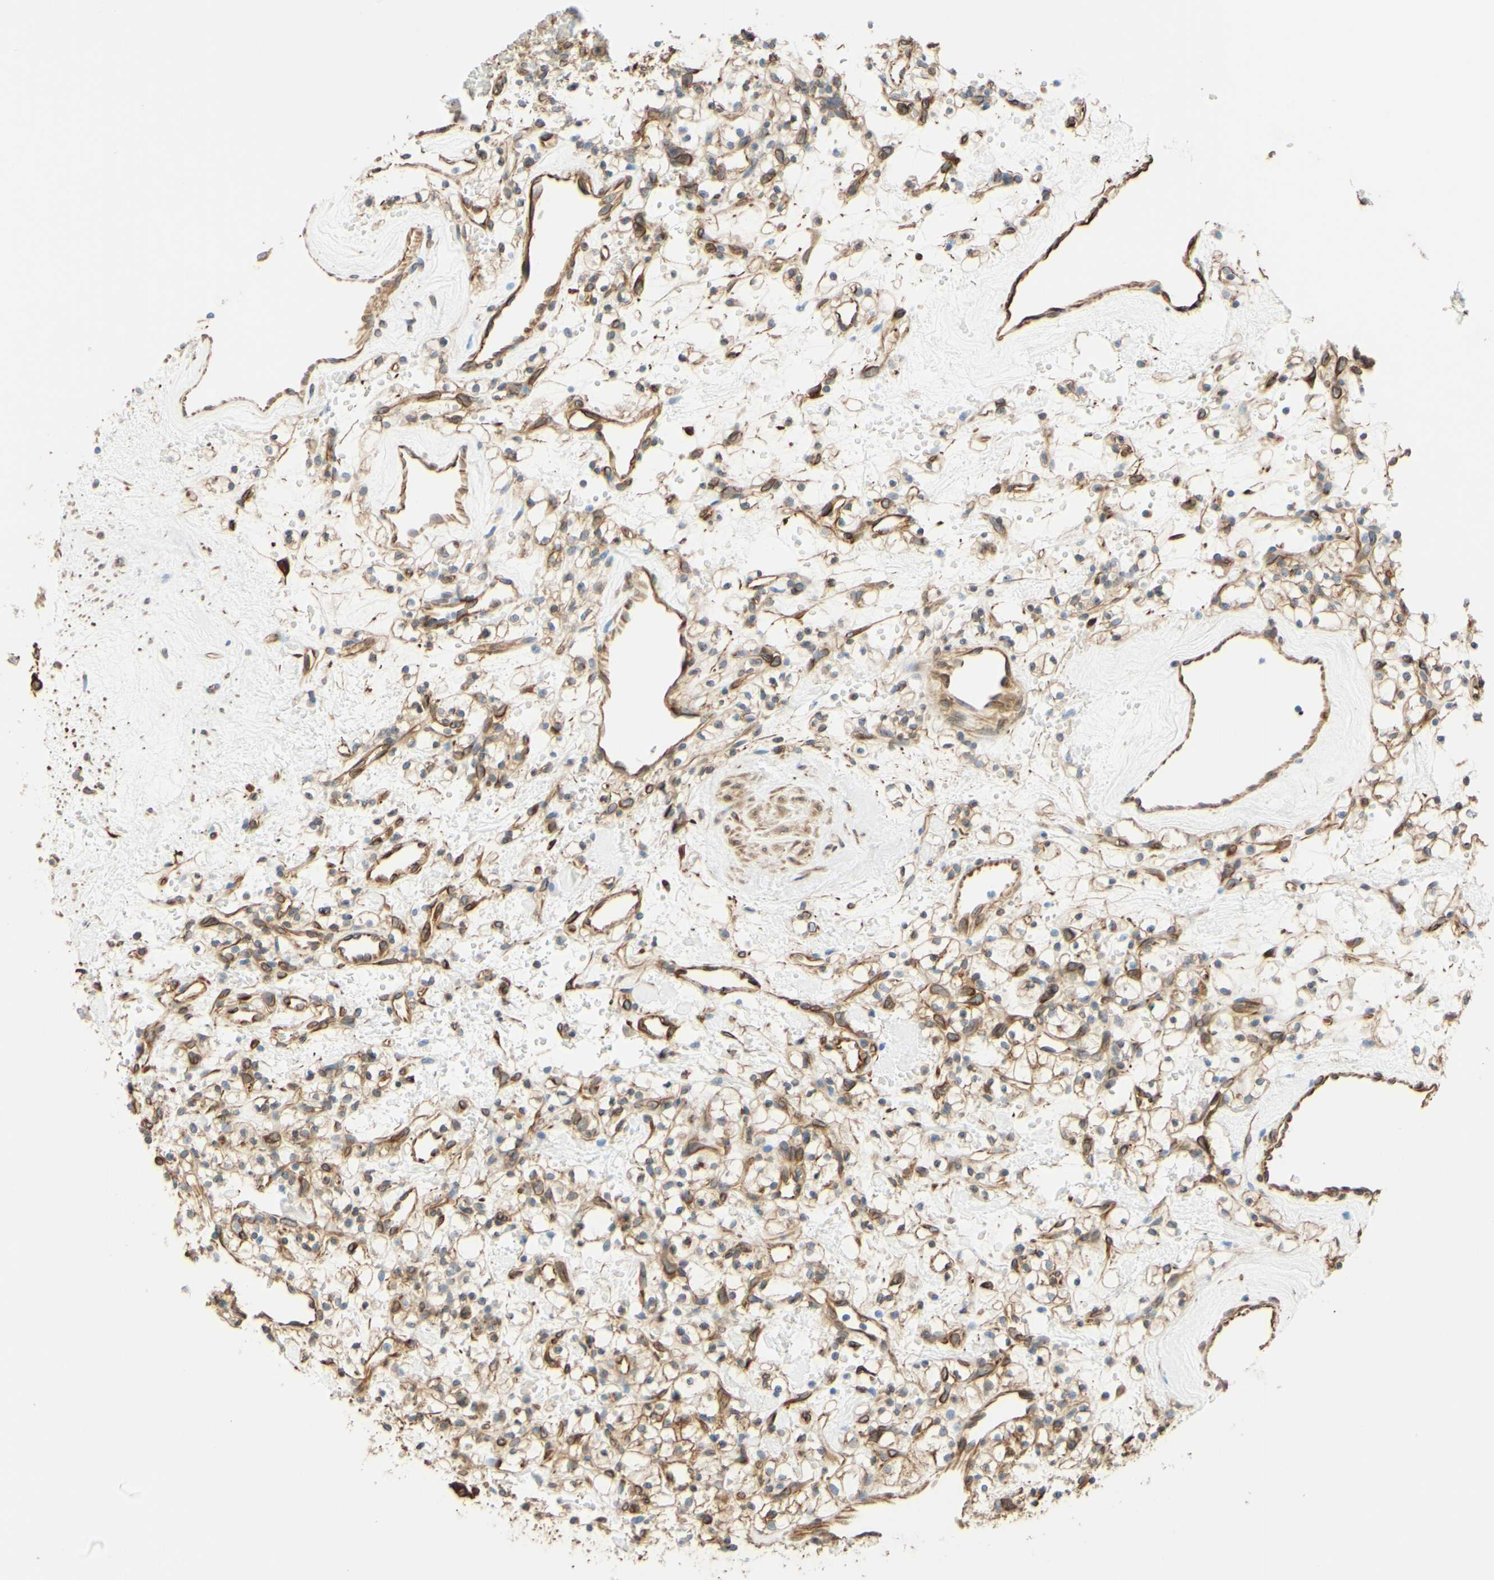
{"staining": {"intensity": "moderate", "quantity": ">75%", "location": "cytoplasmic/membranous,nuclear"}, "tissue": "renal cancer", "cell_type": "Tumor cells", "image_type": "cancer", "snomed": [{"axis": "morphology", "description": "Adenocarcinoma, NOS"}, {"axis": "topography", "description": "Kidney"}], "caption": "Renal cancer was stained to show a protein in brown. There is medium levels of moderate cytoplasmic/membranous and nuclear expression in approximately >75% of tumor cells.", "gene": "ENDOD1", "patient": {"sex": "female", "age": 60}}